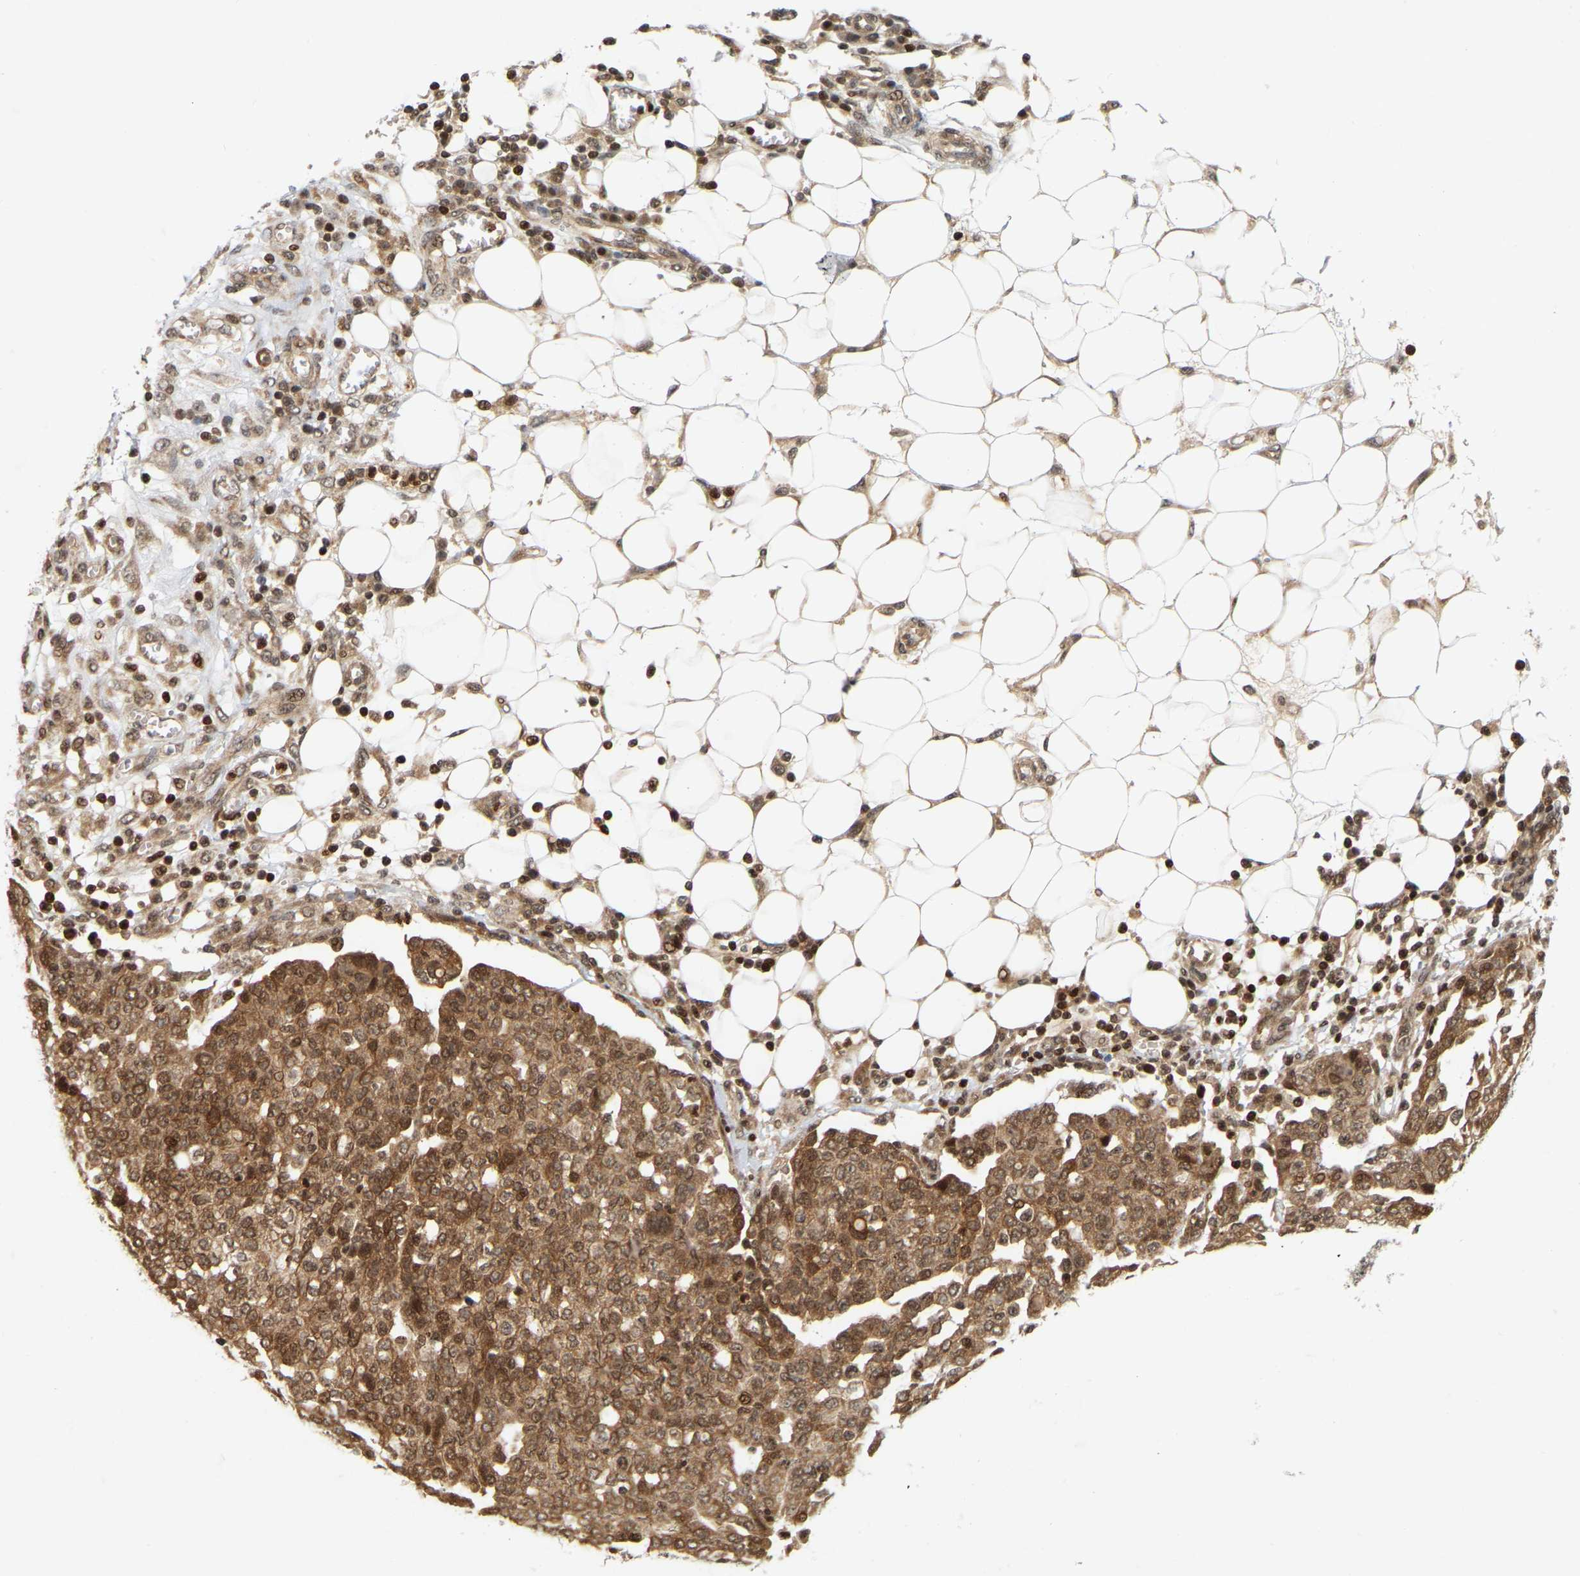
{"staining": {"intensity": "moderate", "quantity": ">75%", "location": "cytoplasmic/membranous,nuclear"}, "tissue": "ovarian cancer", "cell_type": "Tumor cells", "image_type": "cancer", "snomed": [{"axis": "morphology", "description": "Cystadenocarcinoma, serous, NOS"}, {"axis": "topography", "description": "Soft tissue"}, {"axis": "topography", "description": "Ovary"}], "caption": "Human ovarian cancer (serous cystadenocarcinoma) stained with a brown dye reveals moderate cytoplasmic/membranous and nuclear positive positivity in about >75% of tumor cells.", "gene": "NFE2L2", "patient": {"sex": "female", "age": 57}}